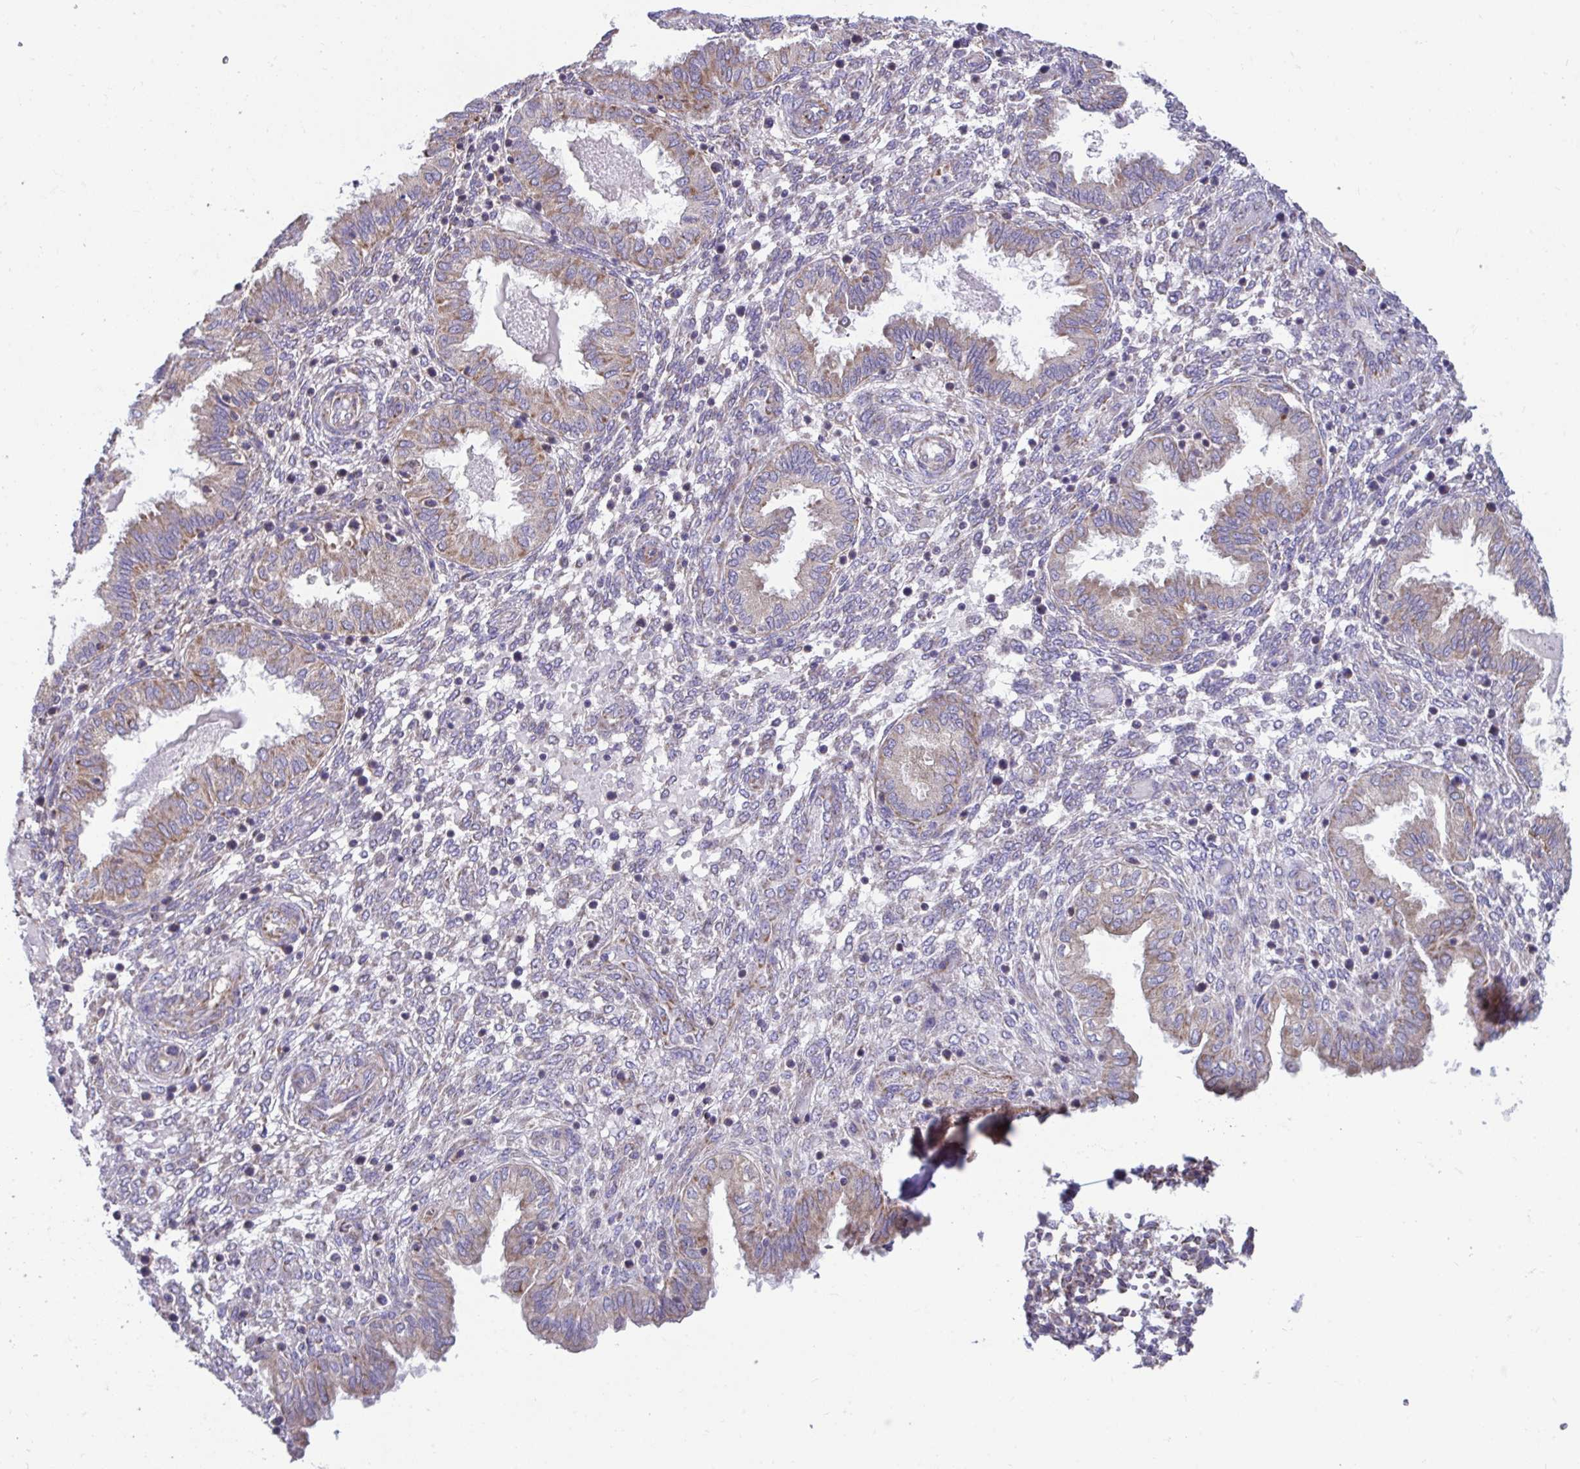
{"staining": {"intensity": "negative", "quantity": "none", "location": "none"}, "tissue": "endometrium", "cell_type": "Cells in endometrial stroma", "image_type": "normal", "snomed": [{"axis": "morphology", "description": "Normal tissue, NOS"}, {"axis": "topography", "description": "Endometrium"}], "caption": "IHC photomicrograph of benign human endometrium stained for a protein (brown), which displays no staining in cells in endometrial stroma.", "gene": "LINGO4", "patient": {"sex": "female", "age": 33}}